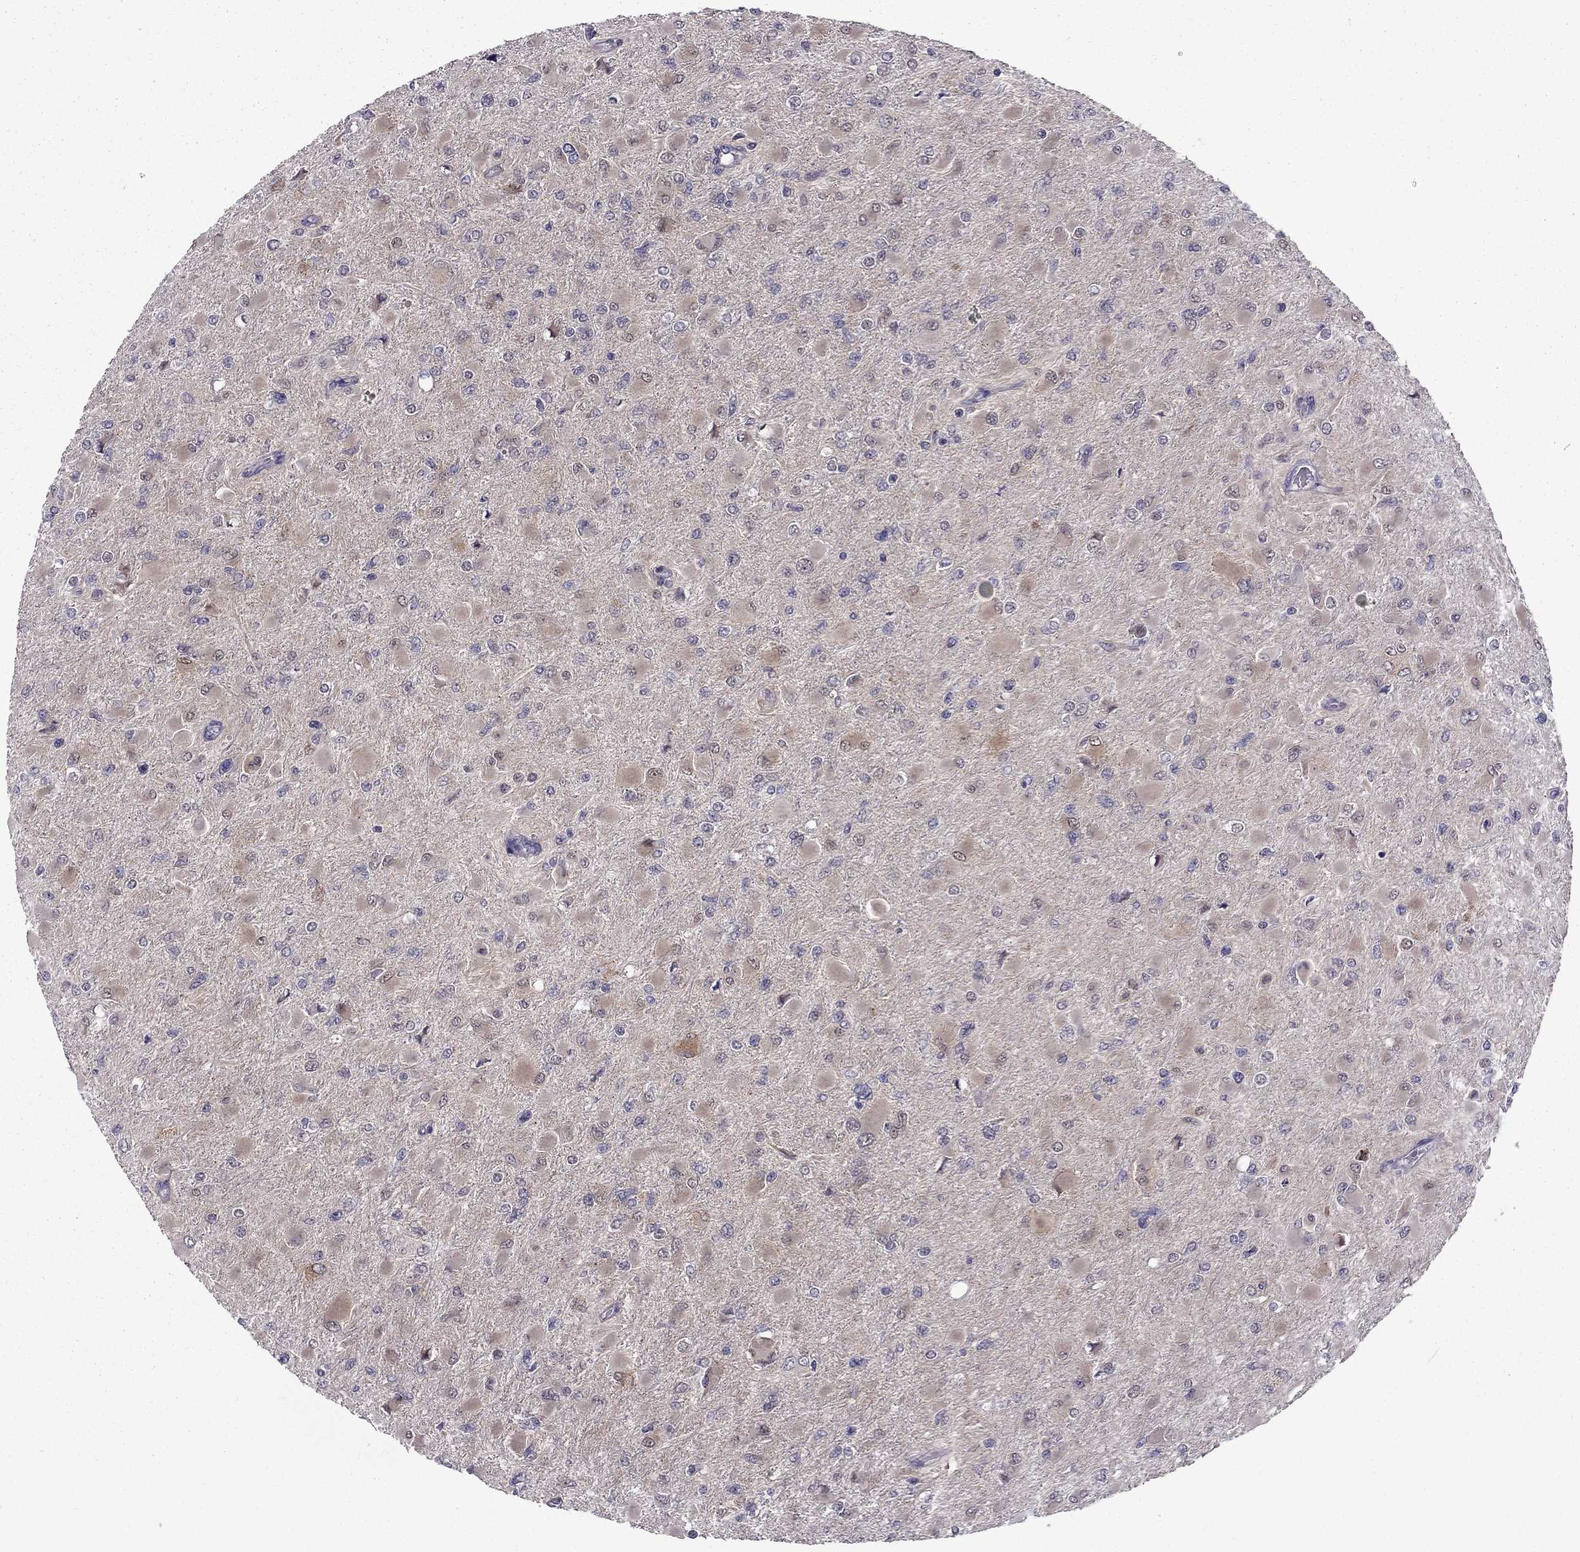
{"staining": {"intensity": "weak", "quantity": "25%-75%", "location": "cytoplasmic/membranous"}, "tissue": "glioma", "cell_type": "Tumor cells", "image_type": "cancer", "snomed": [{"axis": "morphology", "description": "Glioma, malignant, High grade"}, {"axis": "topography", "description": "Cerebral cortex"}], "caption": "Protein staining by immunohistochemistry (IHC) demonstrates weak cytoplasmic/membranous staining in approximately 25%-75% of tumor cells in glioma.", "gene": "CDK5", "patient": {"sex": "female", "age": 36}}